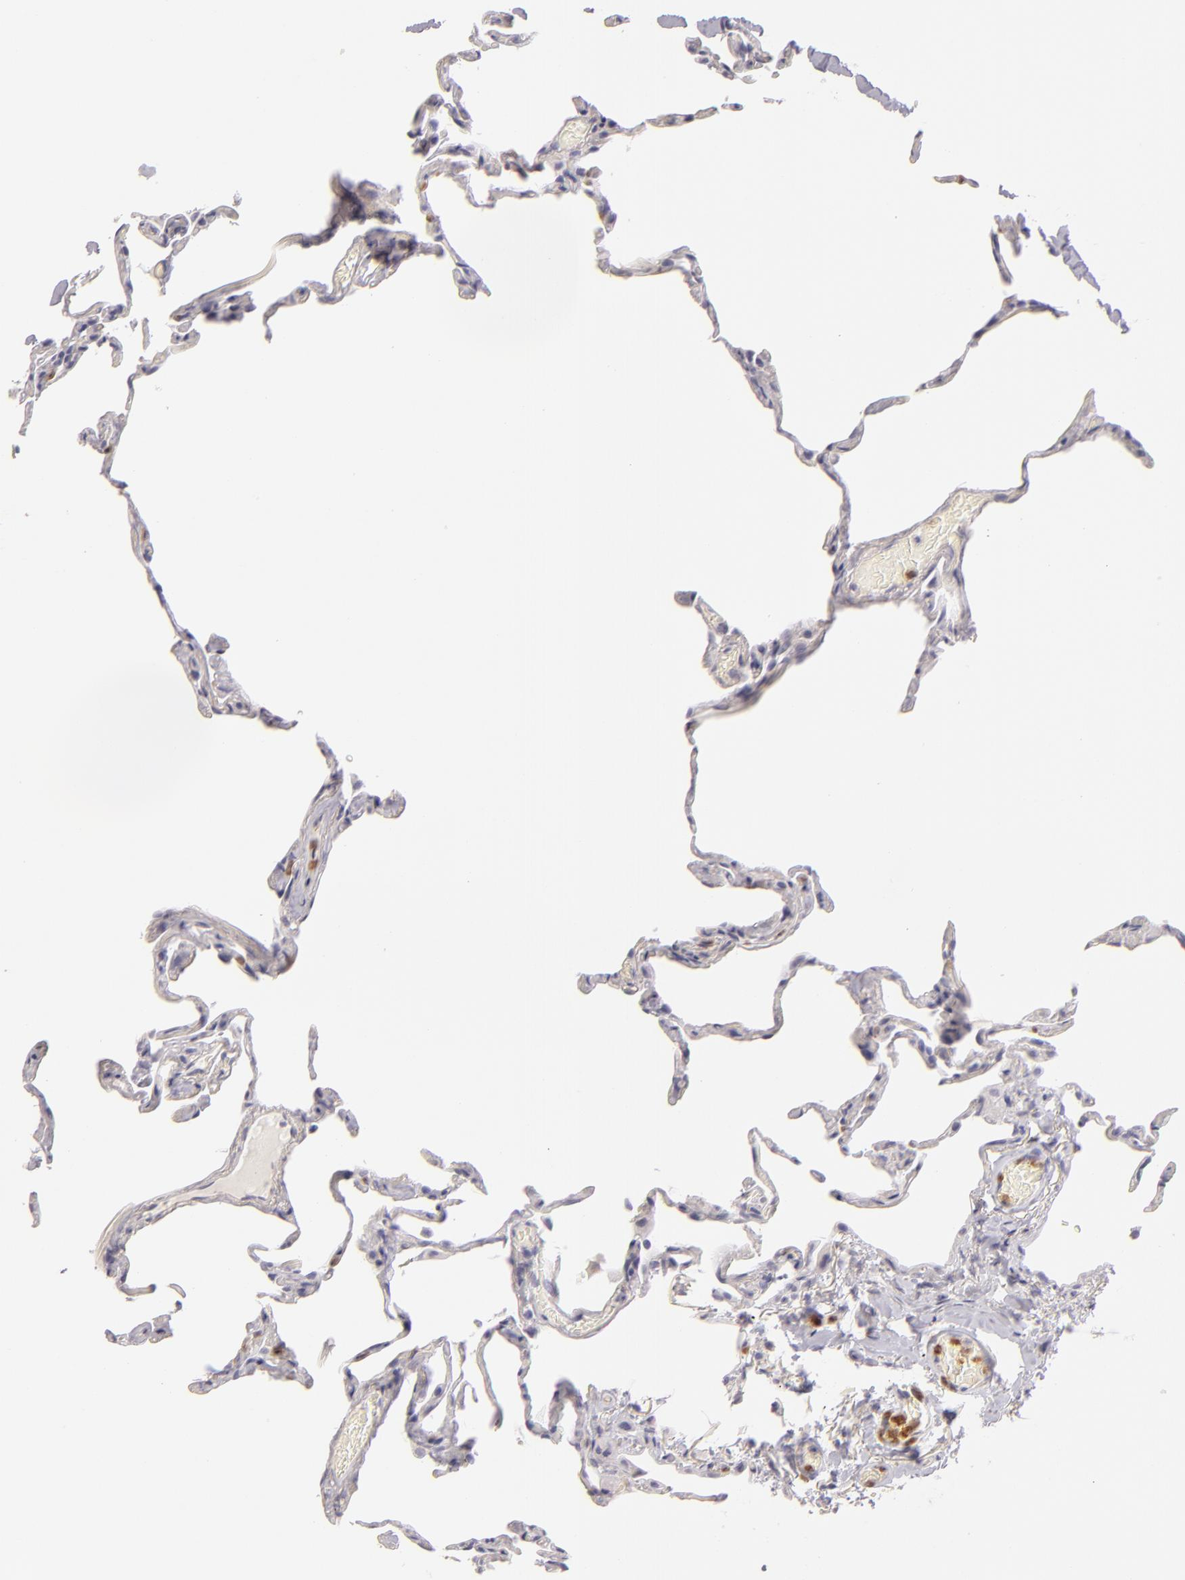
{"staining": {"intensity": "negative", "quantity": "none", "location": "none"}, "tissue": "lung", "cell_type": "Alveolar cells", "image_type": "normal", "snomed": [{"axis": "morphology", "description": "Normal tissue, NOS"}, {"axis": "topography", "description": "Lung"}], "caption": "DAB immunohistochemical staining of normal human lung exhibits no significant staining in alveolar cells.", "gene": "FAM181A", "patient": {"sex": "female", "age": 75}}